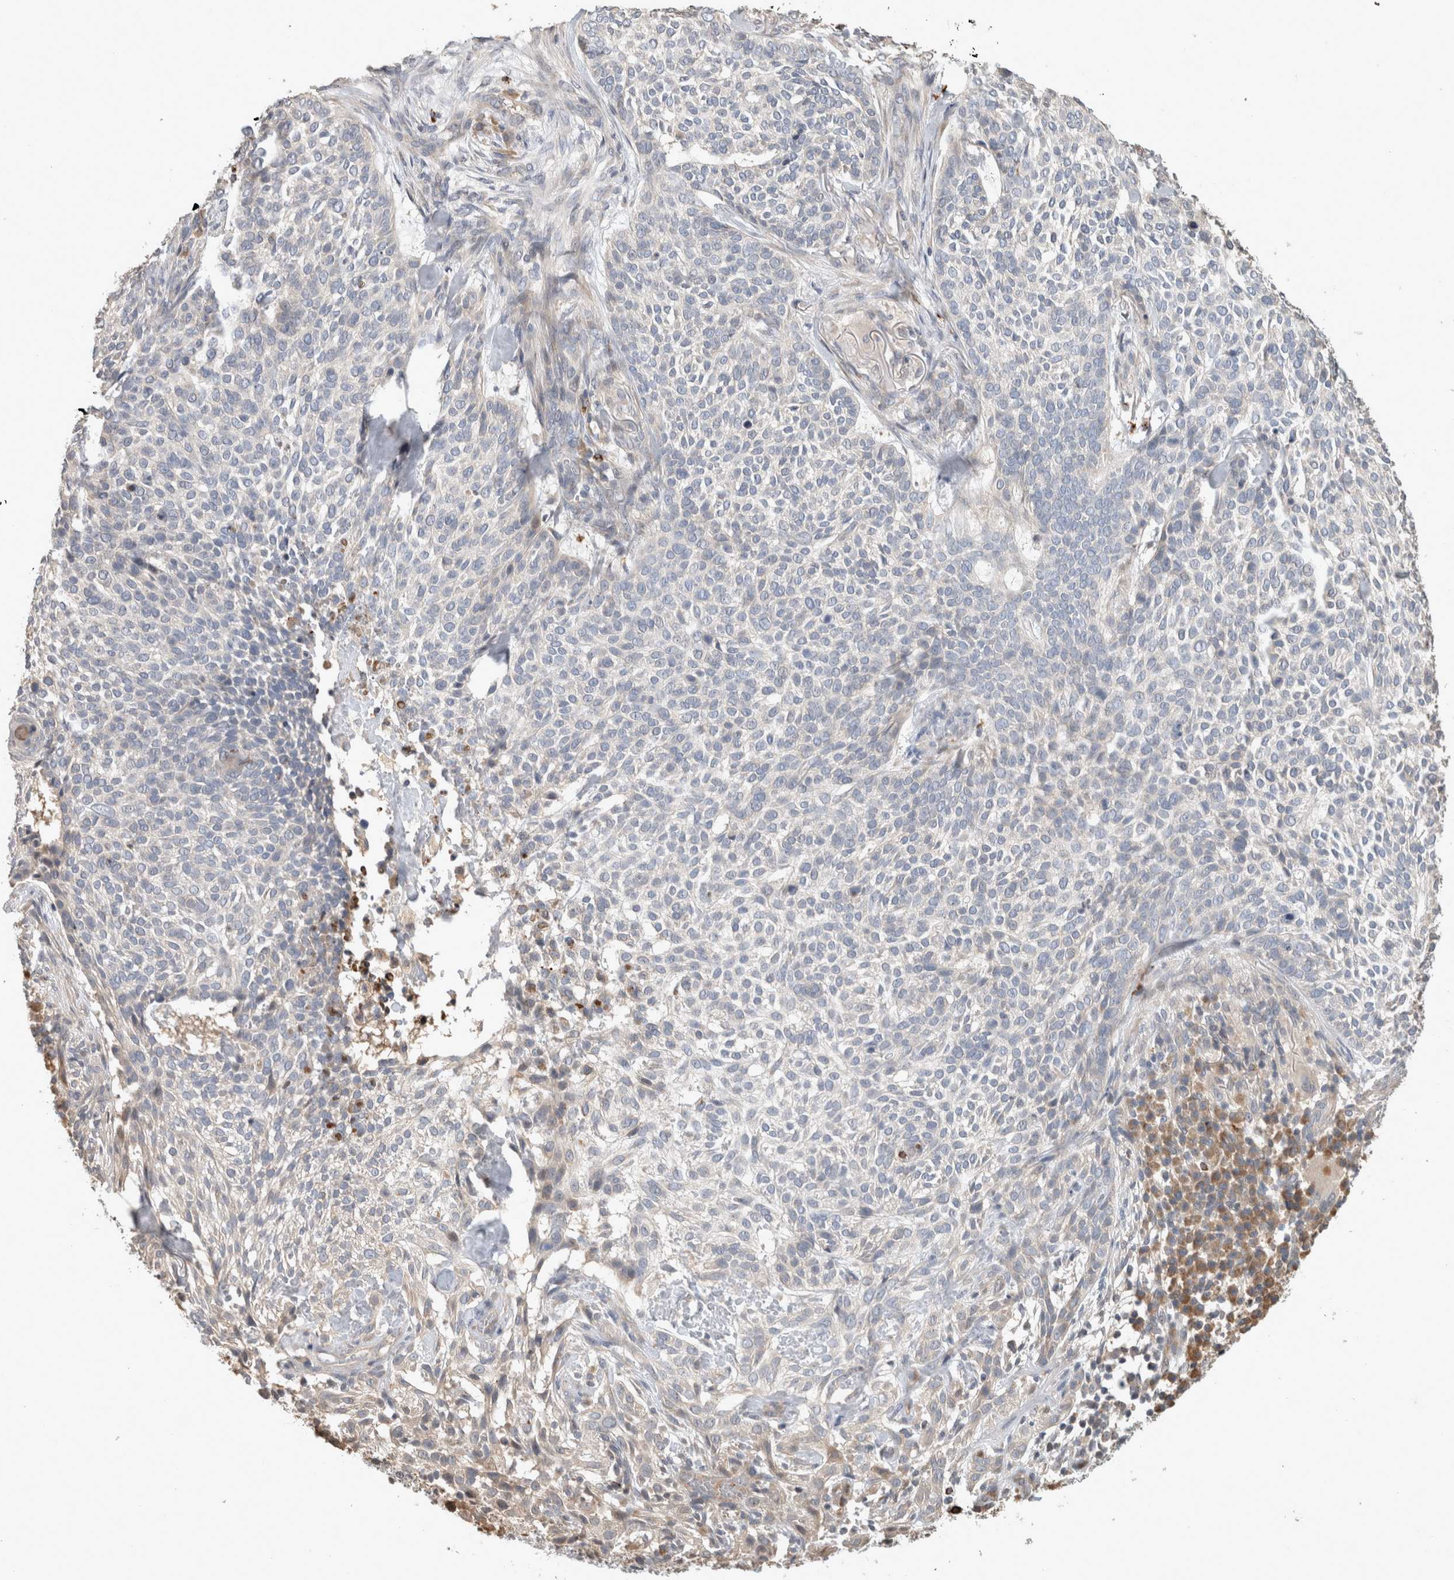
{"staining": {"intensity": "negative", "quantity": "none", "location": "none"}, "tissue": "skin cancer", "cell_type": "Tumor cells", "image_type": "cancer", "snomed": [{"axis": "morphology", "description": "Basal cell carcinoma"}, {"axis": "topography", "description": "Skin"}], "caption": "Tumor cells show no significant protein staining in skin cancer.", "gene": "SERAC1", "patient": {"sex": "female", "age": 64}}